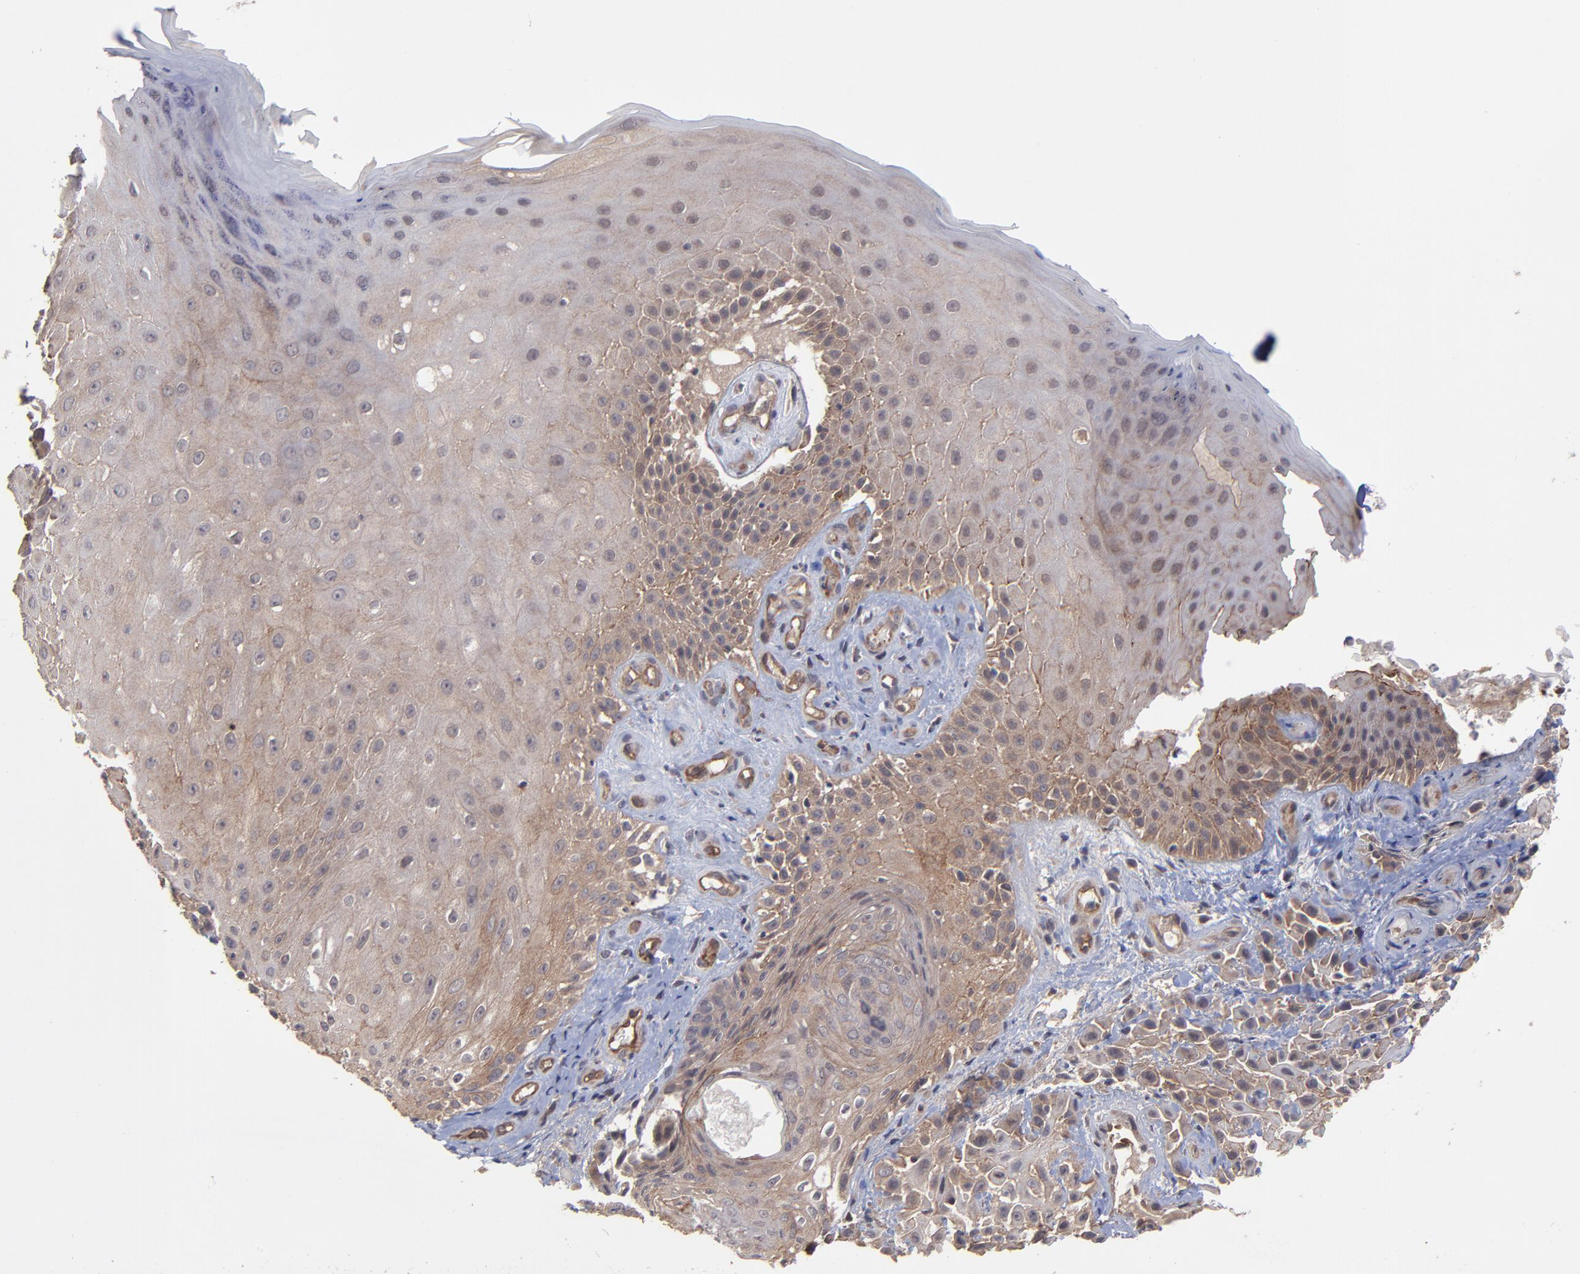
{"staining": {"intensity": "moderate", "quantity": ">75%", "location": "cytoplasmic/membranous"}, "tissue": "skin cancer", "cell_type": "Tumor cells", "image_type": "cancer", "snomed": [{"axis": "morphology", "description": "Squamous cell carcinoma, NOS"}, {"axis": "topography", "description": "Skin"}], "caption": "Skin cancer (squamous cell carcinoma) was stained to show a protein in brown. There is medium levels of moderate cytoplasmic/membranous expression in approximately >75% of tumor cells.", "gene": "ZNF780B", "patient": {"sex": "female", "age": 42}}